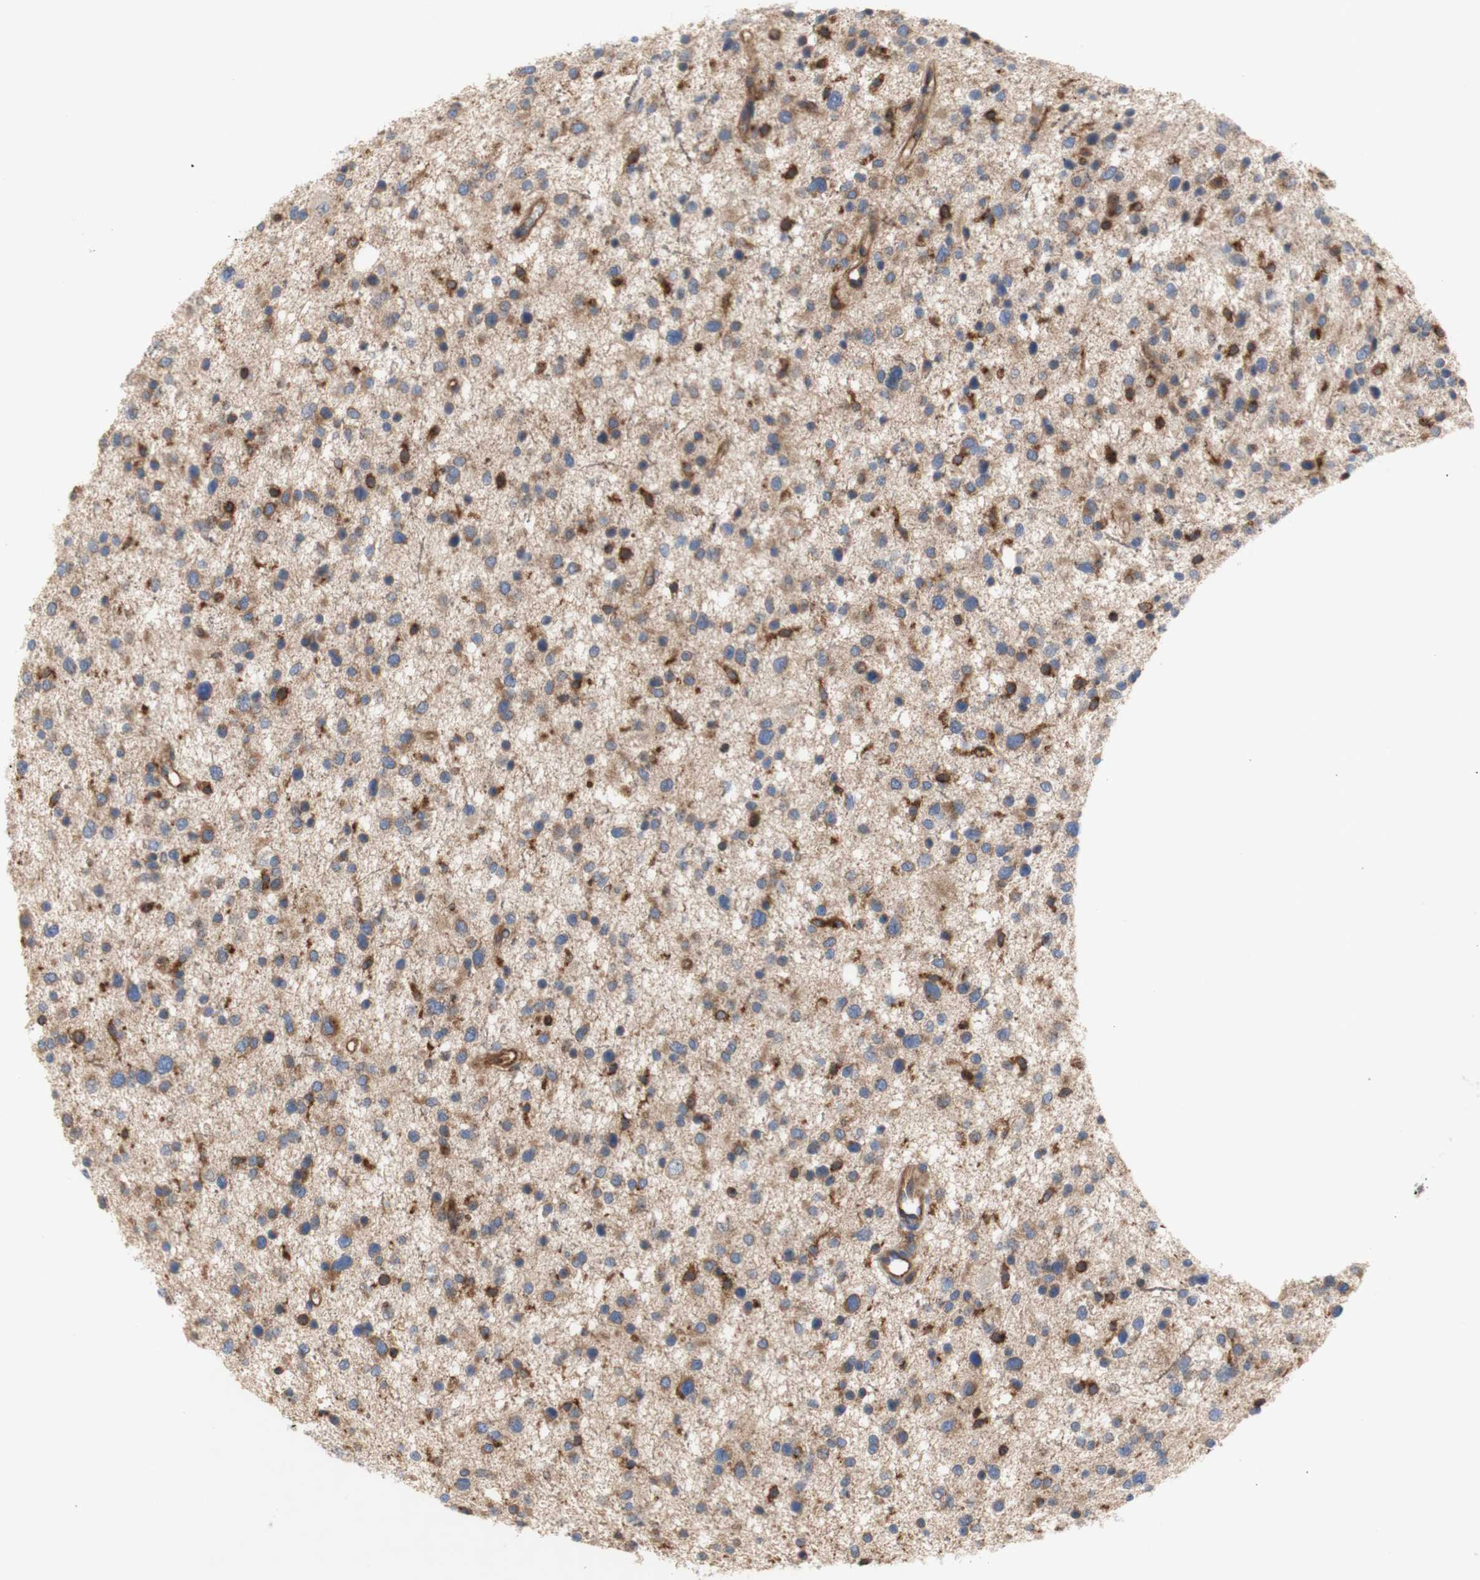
{"staining": {"intensity": "strong", "quantity": "<25%", "location": "cytoplasmic/membranous"}, "tissue": "glioma", "cell_type": "Tumor cells", "image_type": "cancer", "snomed": [{"axis": "morphology", "description": "Glioma, malignant, Low grade"}, {"axis": "topography", "description": "Brain"}], "caption": "DAB immunohistochemical staining of glioma reveals strong cytoplasmic/membranous protein expression in about <25% of tumor cells. The staining was performed using DAB to visualize the protein expression in brown, while the nuclei were stained in blue with hematoxylin (Magnification: 20x).", "gene": "IKBKG", "patient": {"sex": "female", "age": 37}}